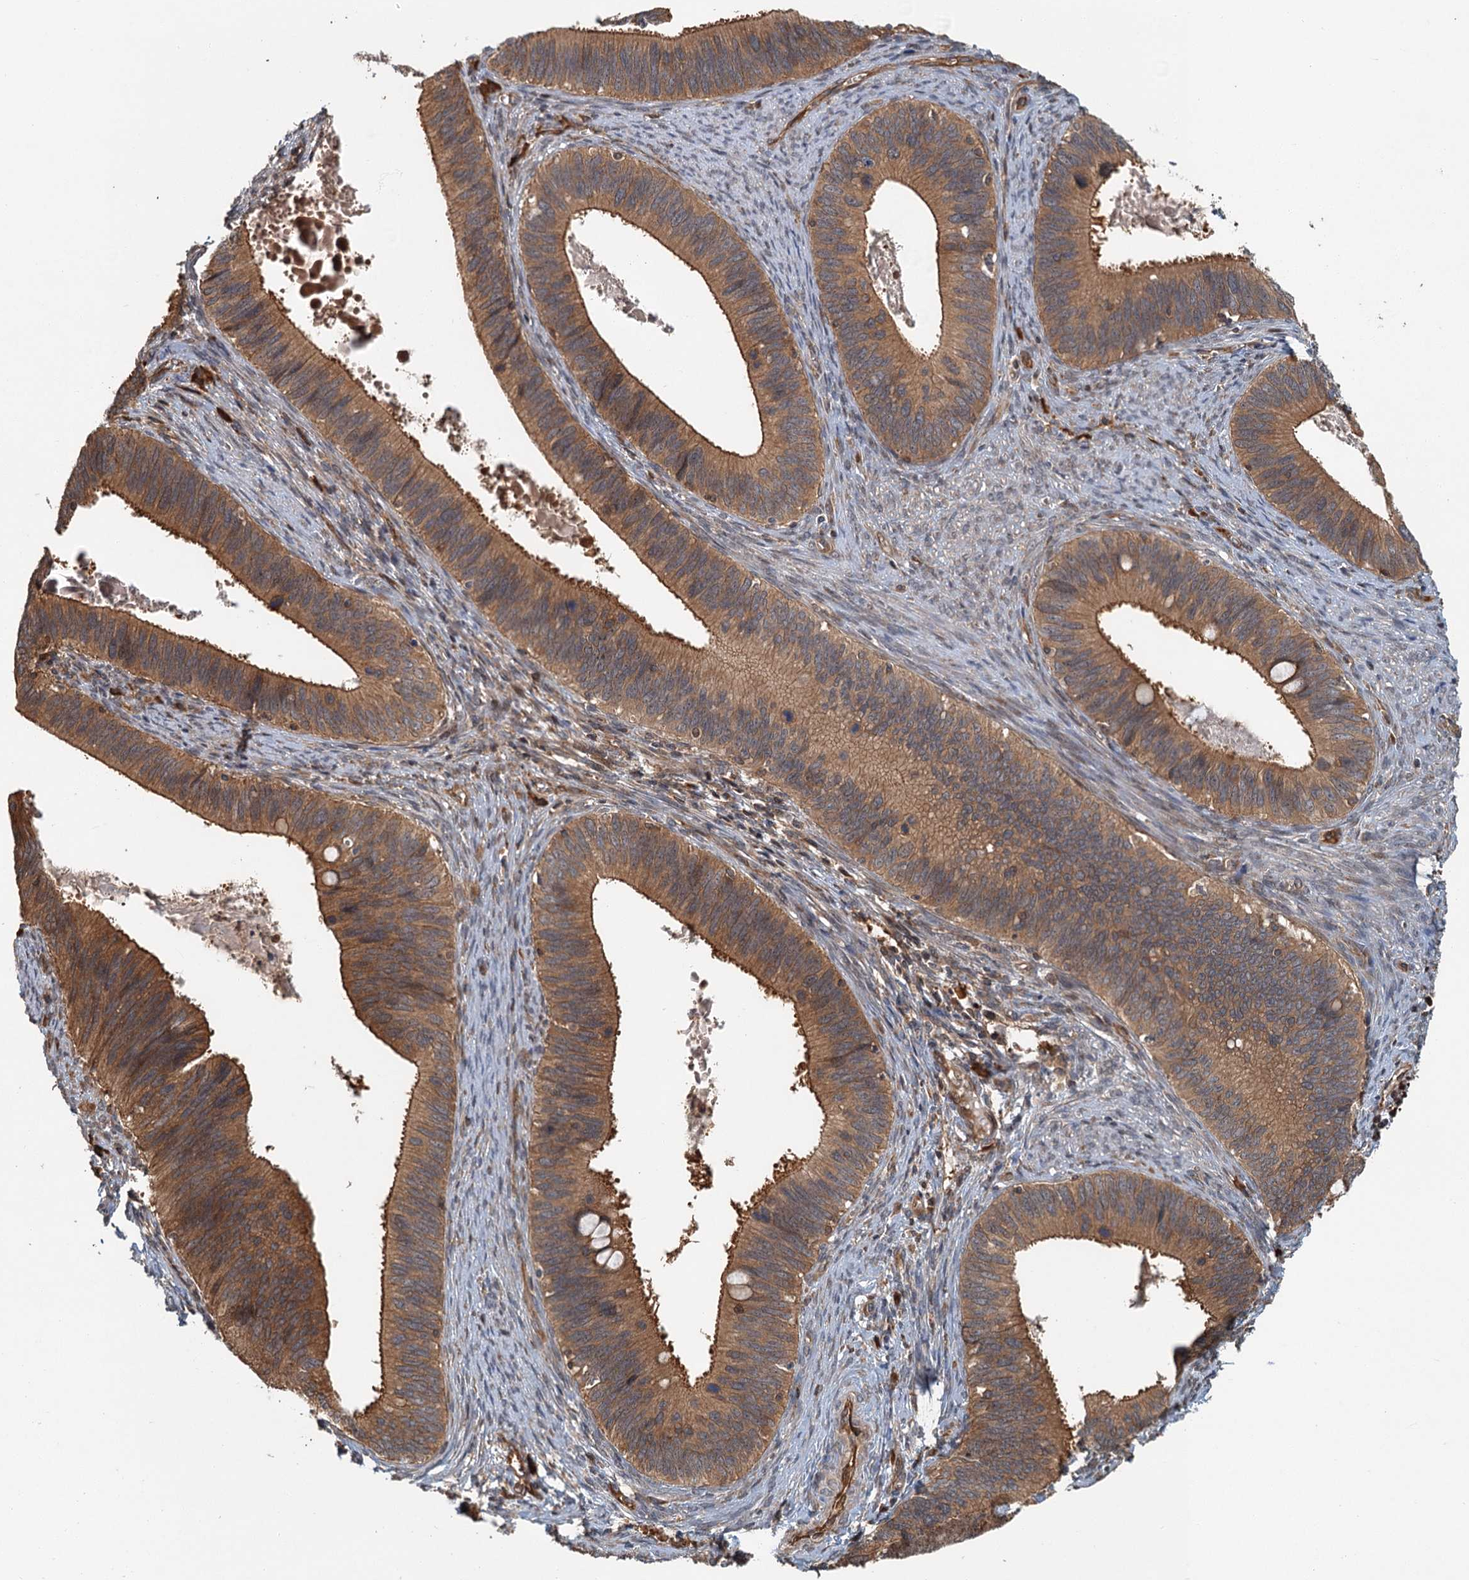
{"staining": {"intensity": "moderate", "quantity": ">75%", "location": "cytoplasmic/membranous"}, "tissue": "cervical cancer", "cell_type": "Tumor cells", "image_type": "cancer", "snomed": [{"axis": "morphology", "description": "Adenocarcinoma, NOS"}, {"axis": "topography", "description": "Cervix"}], "caption": "Protein analysis of cervical cancer (adenocarcinoma) tissue reveals moderate cytoplasmic/membranous staining in about >75% of tumor cells.", "gene": "ZNF527", "patient": {"sex": "female", "age": 42}}